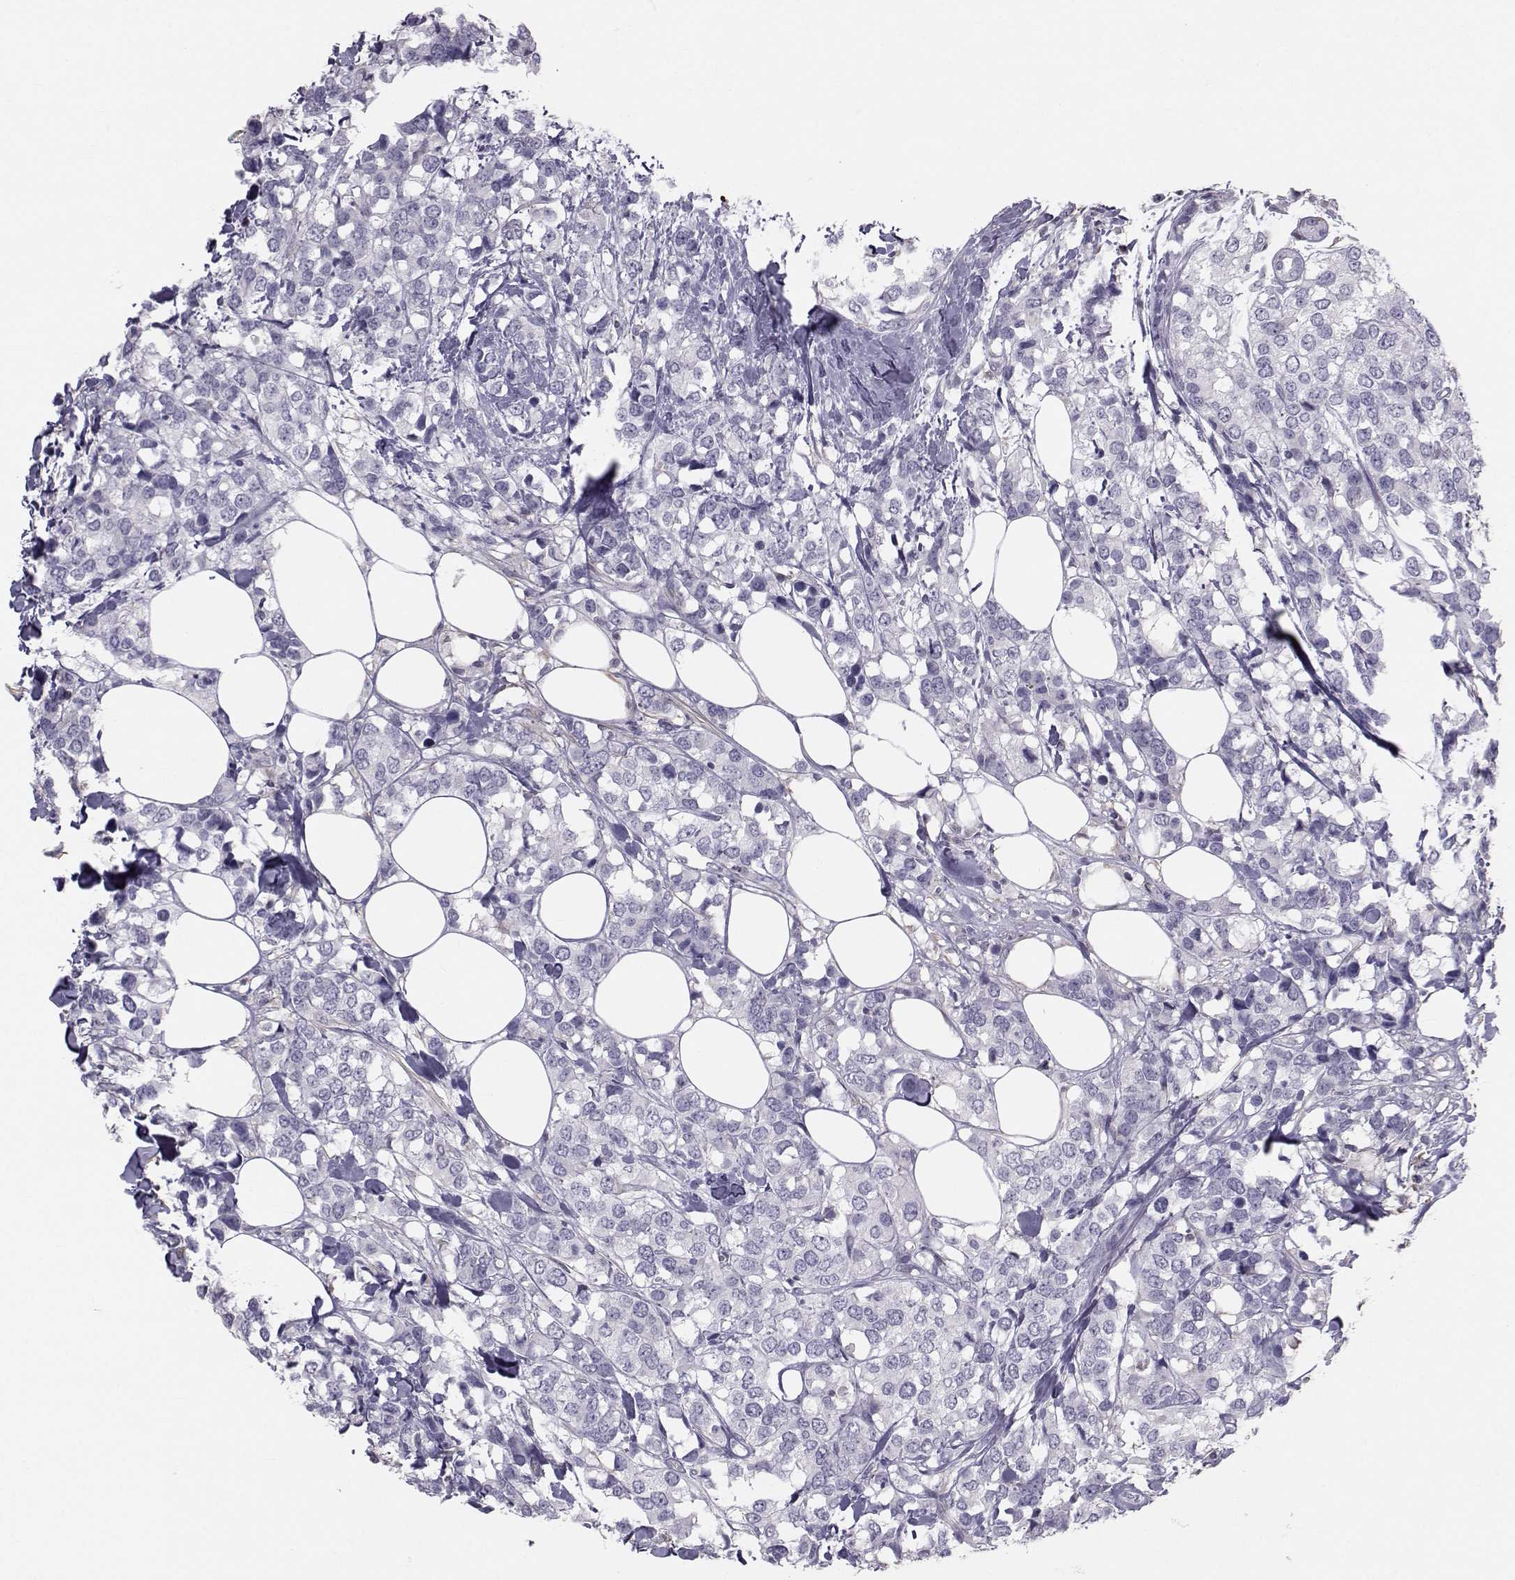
{"staining": {"intensity": "negative", "quantity": "none", "location": "none"}, "tissue": "breast cancer", "cell_type": "Tumor cells", "image_type": "cancer", "snomed": [{"axis": "morphology", "description": "Lobular carcinoma"}, {"axis": "topography", "description": "Breast"}], "caption": "IHC micrograph of neoplastic tissue: breast cancer stained with DAB (3,3'-diaminobenzidine) displays no significant protein staining in tumor cells.", "gene": "GARIN3", "patient": {"sex": "female", "age": 59}}